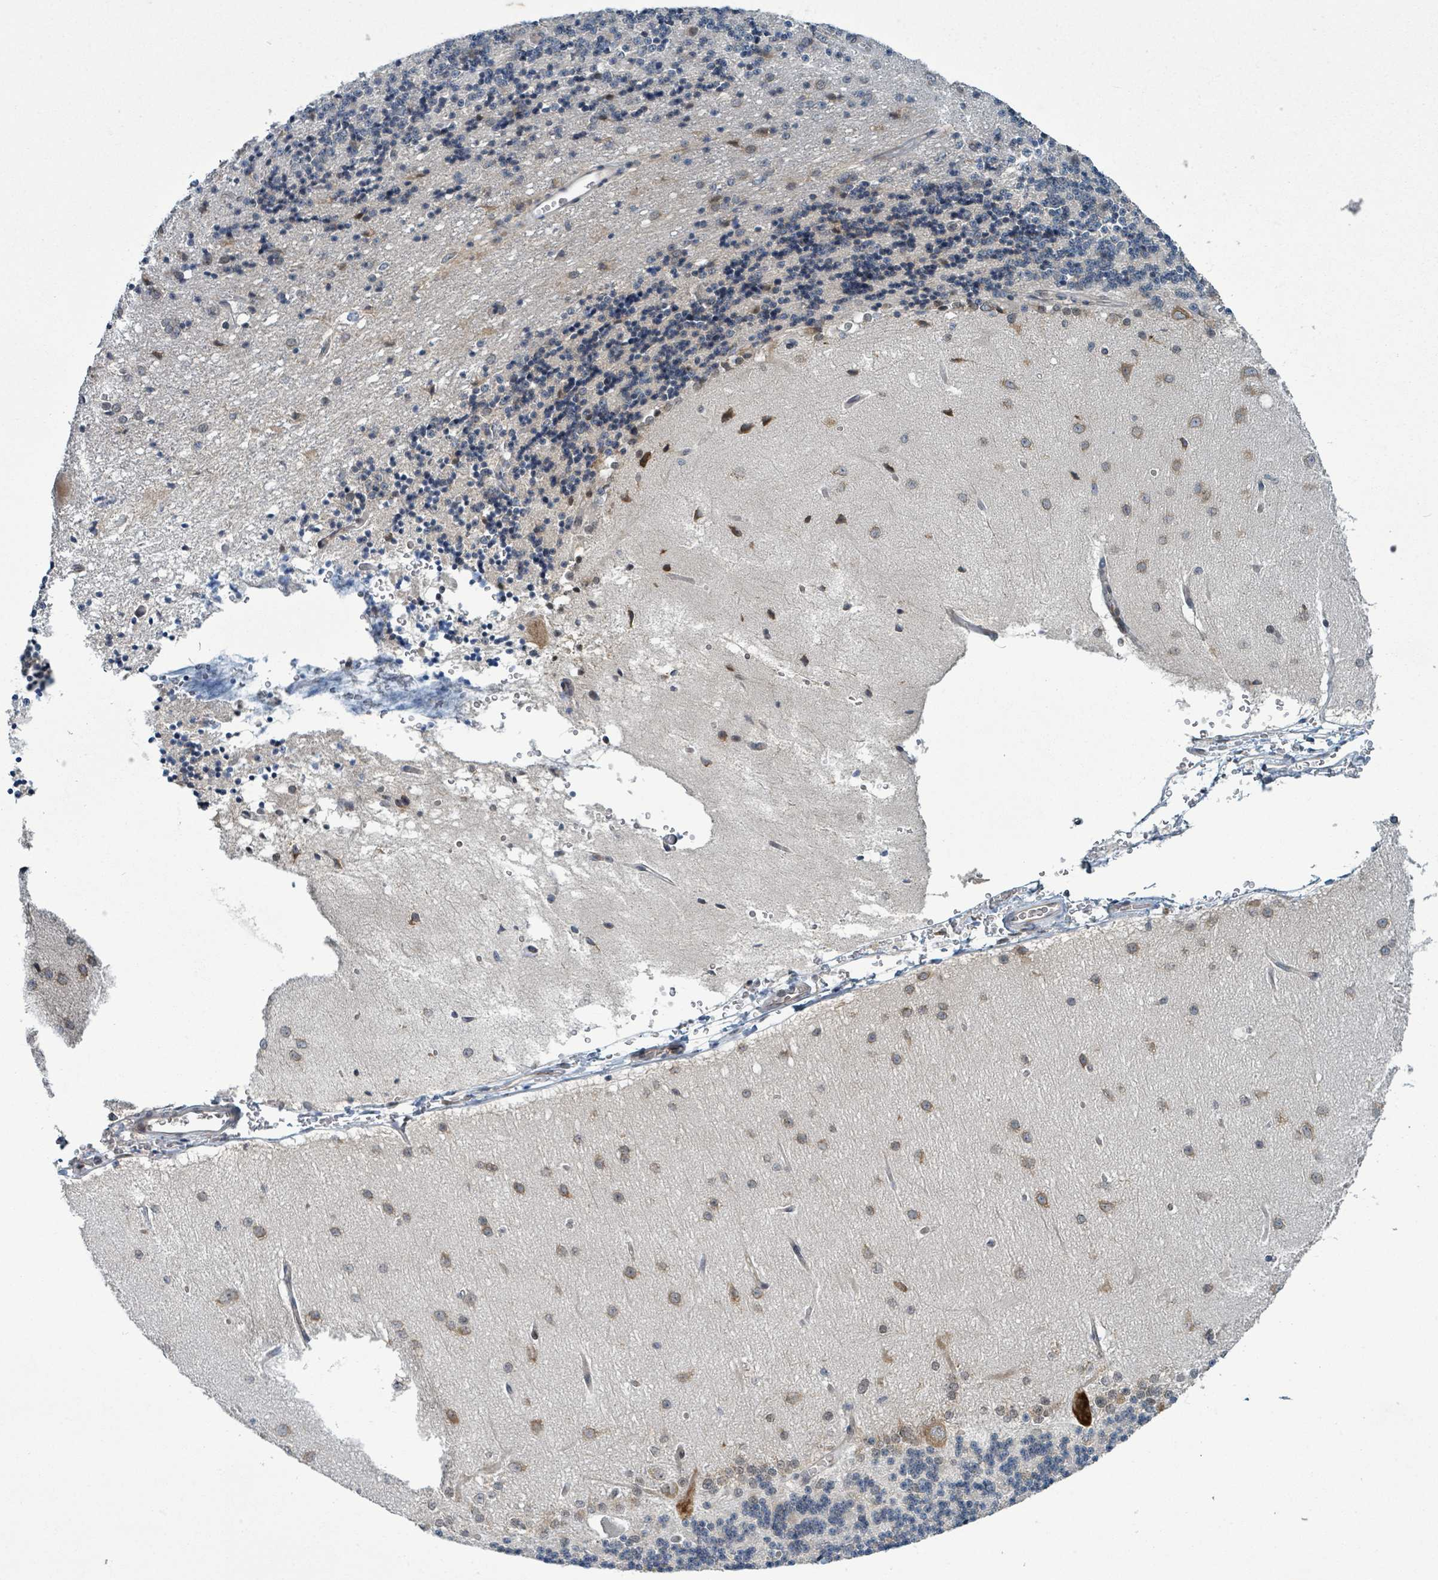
{"staining": {"intensity": "weak", "quantity": "<25%", "location": "cytoplasmic/membranous"}, "tissue": "cerebellum", "cell_type": "Cells in granular layer", "image_type": "normal", "snomed": [{"axis": "morphology", "description": "Normal tissue, NOS"}, {"axis": "topography", "description": "Cerebellum"}], "caption": "IHC photomicrograph of normal cerebellum: cerebellum stained with DAB demonstrates no significant protein positivity in cells in granular layer. (DAB immunohistochemistry (IHC) visualized using brightfield microscopy, high magnification).", "gene": "OR51E1", "patient": {"sex": "female", "age": 29}}